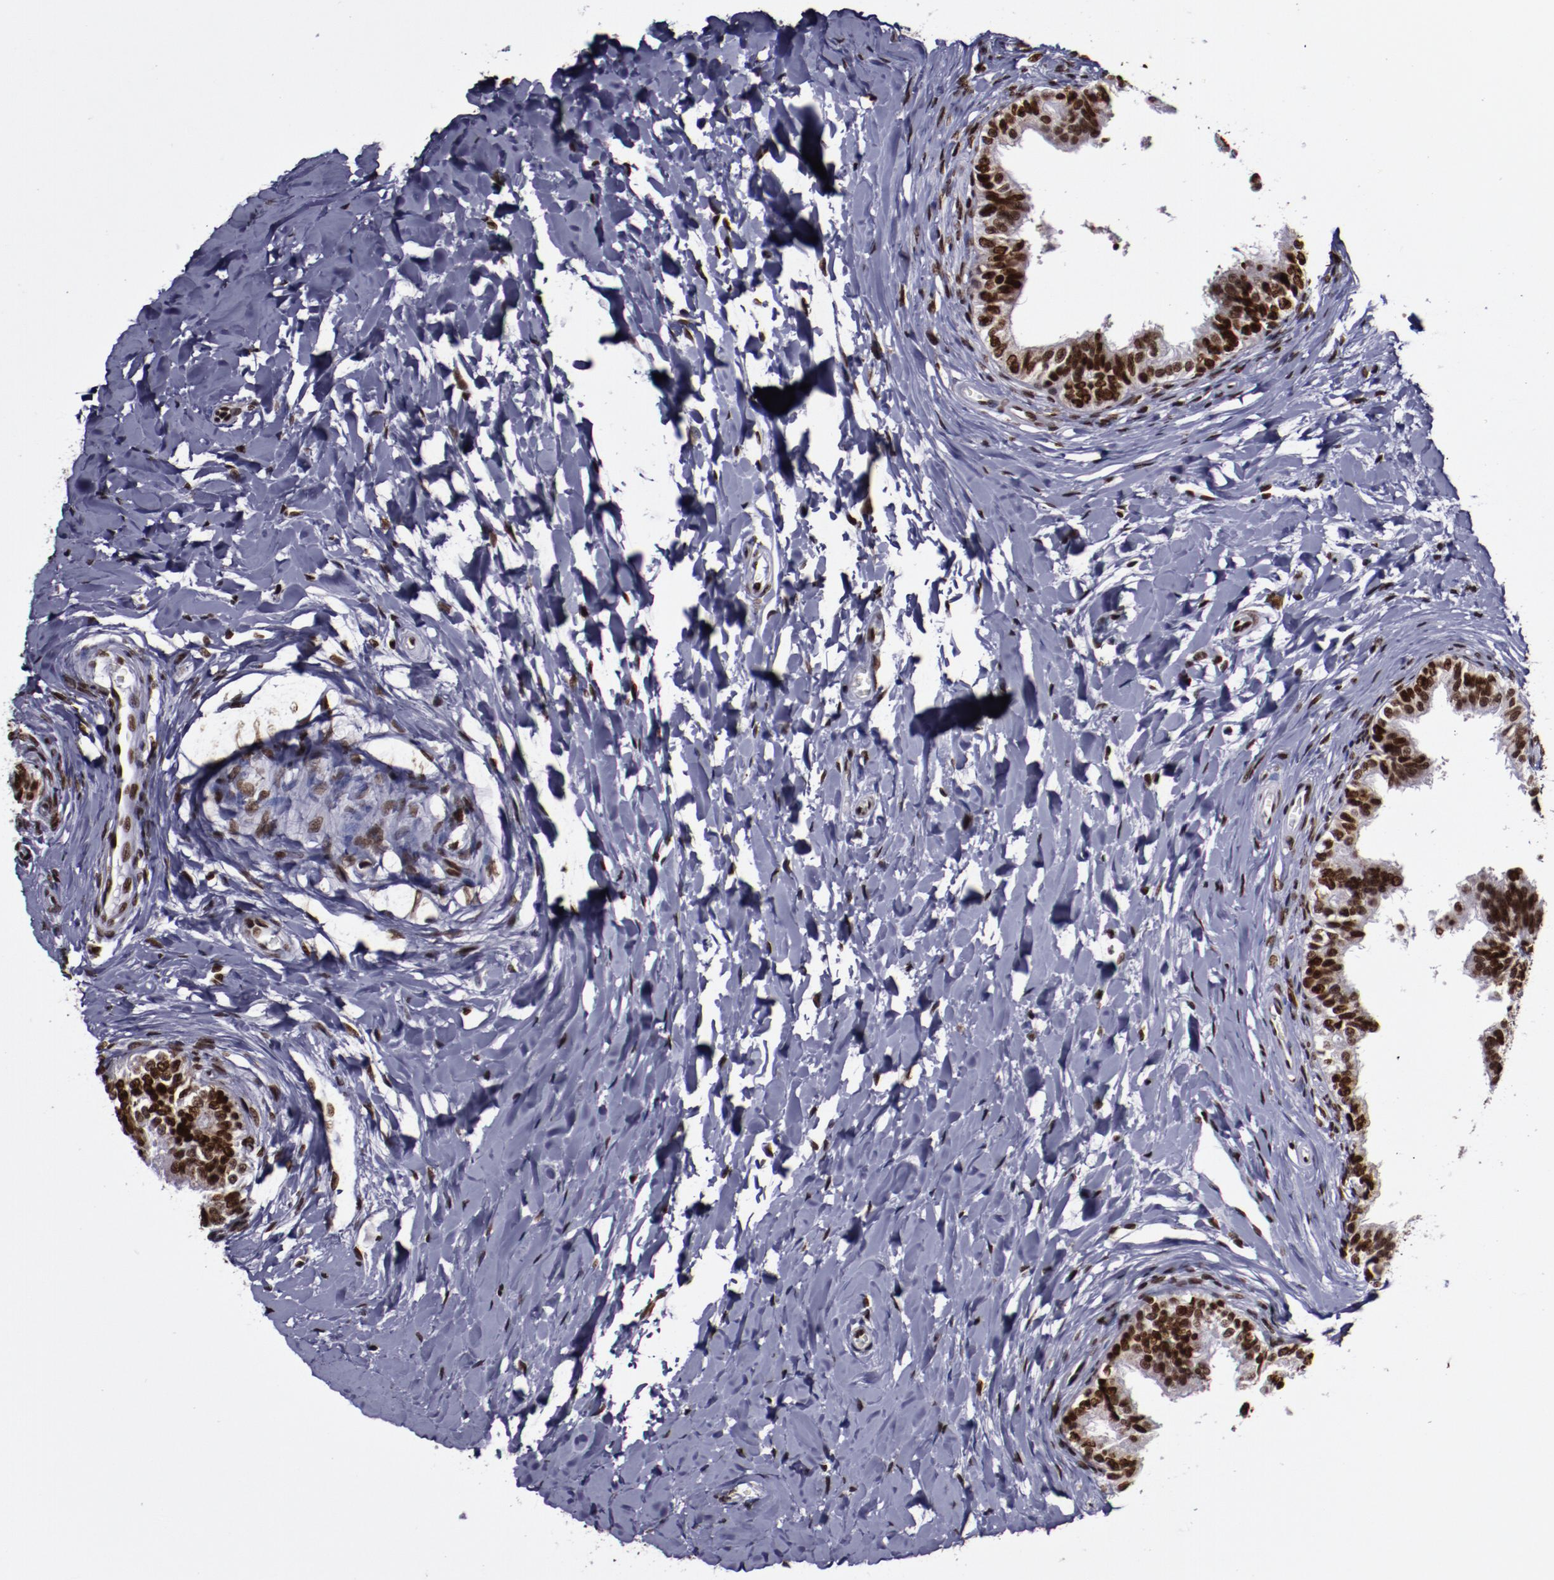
{"staining": {"intensity": "strong", "quantity": ">75%", "location": "nuclear"}, "tissue": "epididymis", "cell_type": "Glandular cells", "image_type": "normal", "snomed": [{"axis": "morphology", "description": "Normal tissue, NOS"}, {"axis": "topography", "description": "Soft tissue"}, {"axis": "topography", "description": "Epididymis"}], "caption": "Immunohistochemistry (IHC) image of normal epididymis: epididymis stained using immunohistochemistry (IHC) shows high levels of strong protein expression localized specifically in the nuclear of glandular cells, appearing as a nuclear brown color.", "gene": "APEX1", "patient": {"sex": "male", "age": 26}}